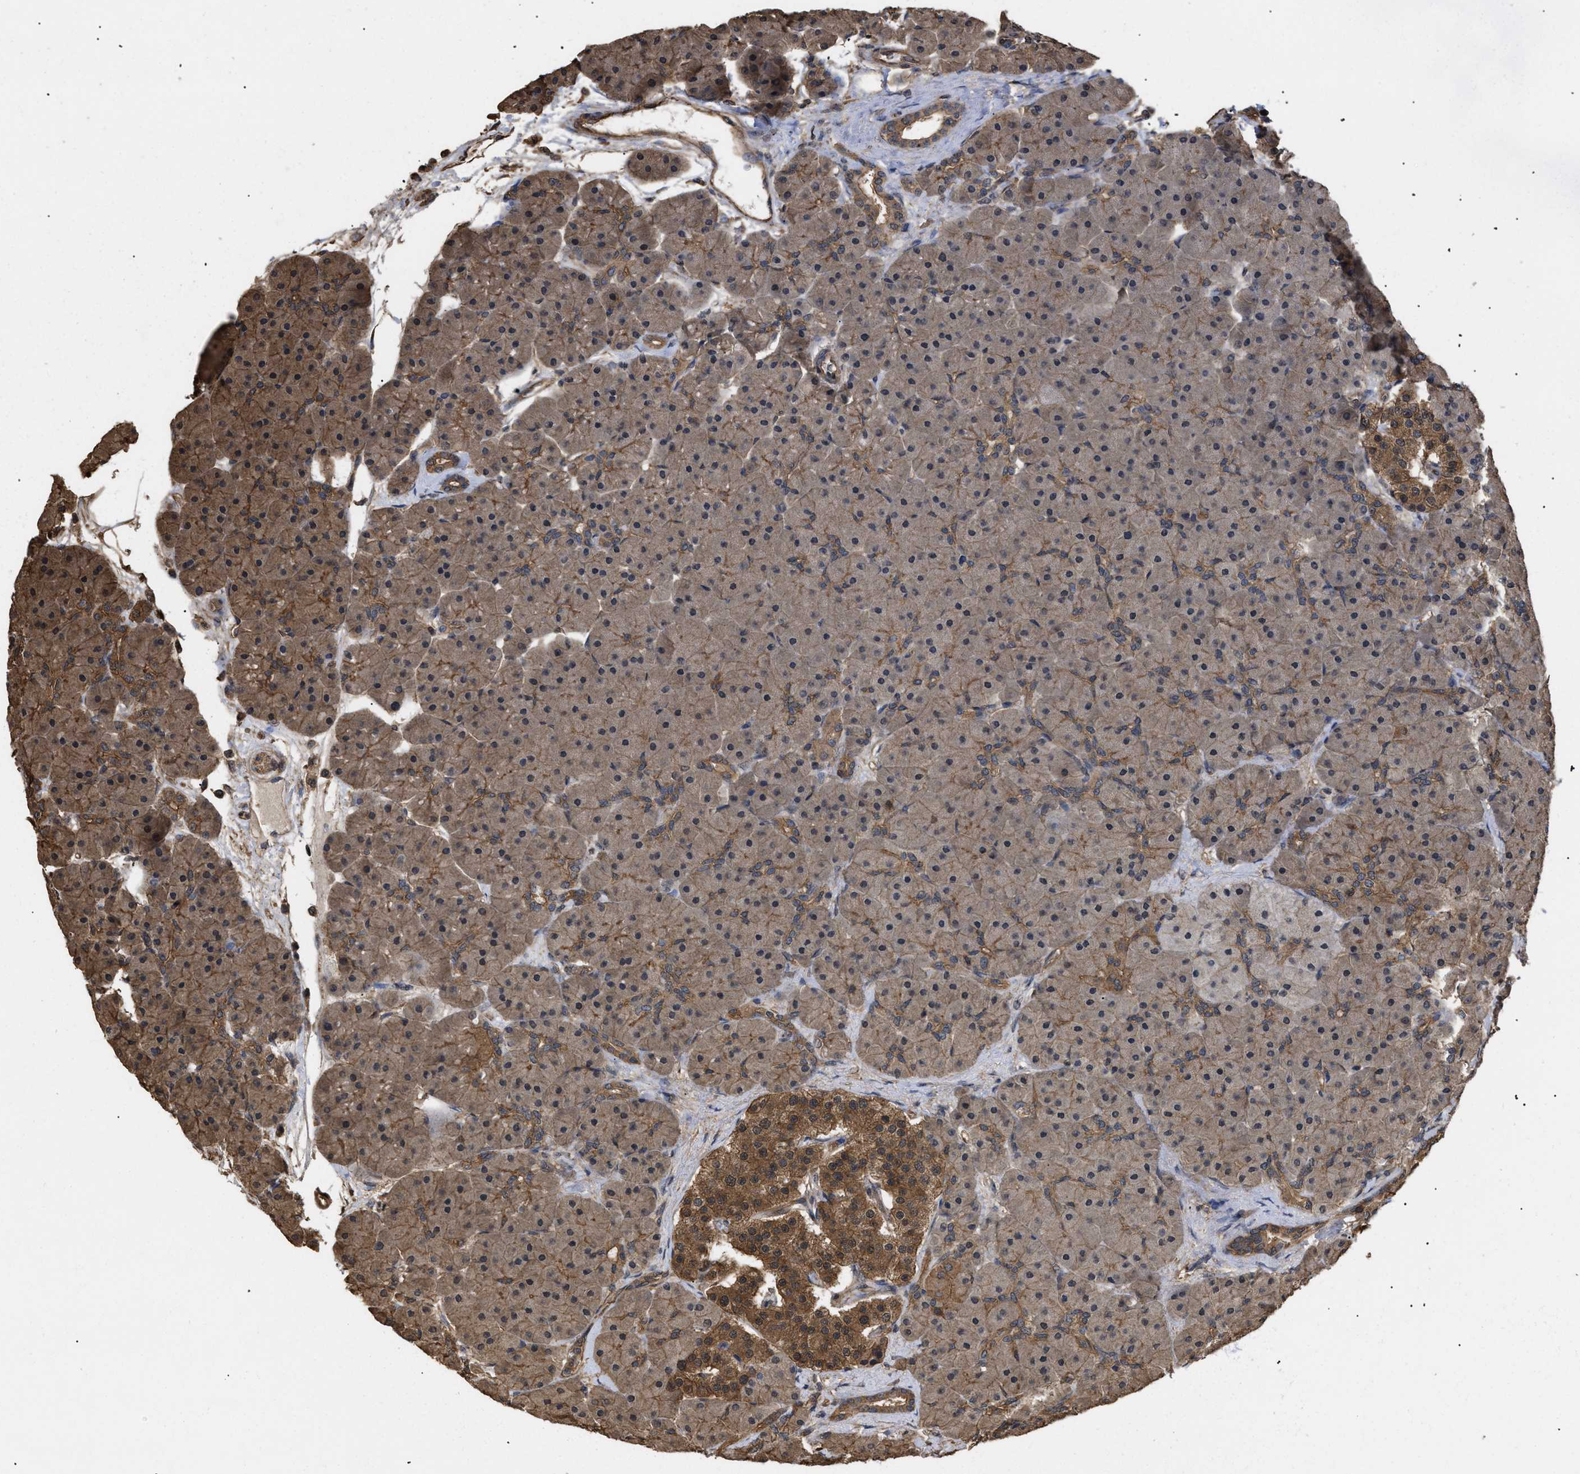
{"staining": {"intensity": "moderate", "quantity": ">75%", "location": "cytoplasmic/membranous"}, "tissue": "pancreas", "cell_type": "Exocrine glandular cells", "image_type": "normal", "snomed": [{"axis": "morphology", "description": "Normal tissue, NOS"}, {"axis": "topography", "description": "Pancreas"}], "caption": "Immunohistochemistry of unremarkable human pancreas shows medium levels of moderate cytoplasmic/membranous expression in approximately >75% of exocrine glandular cells.", "gene": "CALM1", "patient": {"sex": "male", "age": 66}}